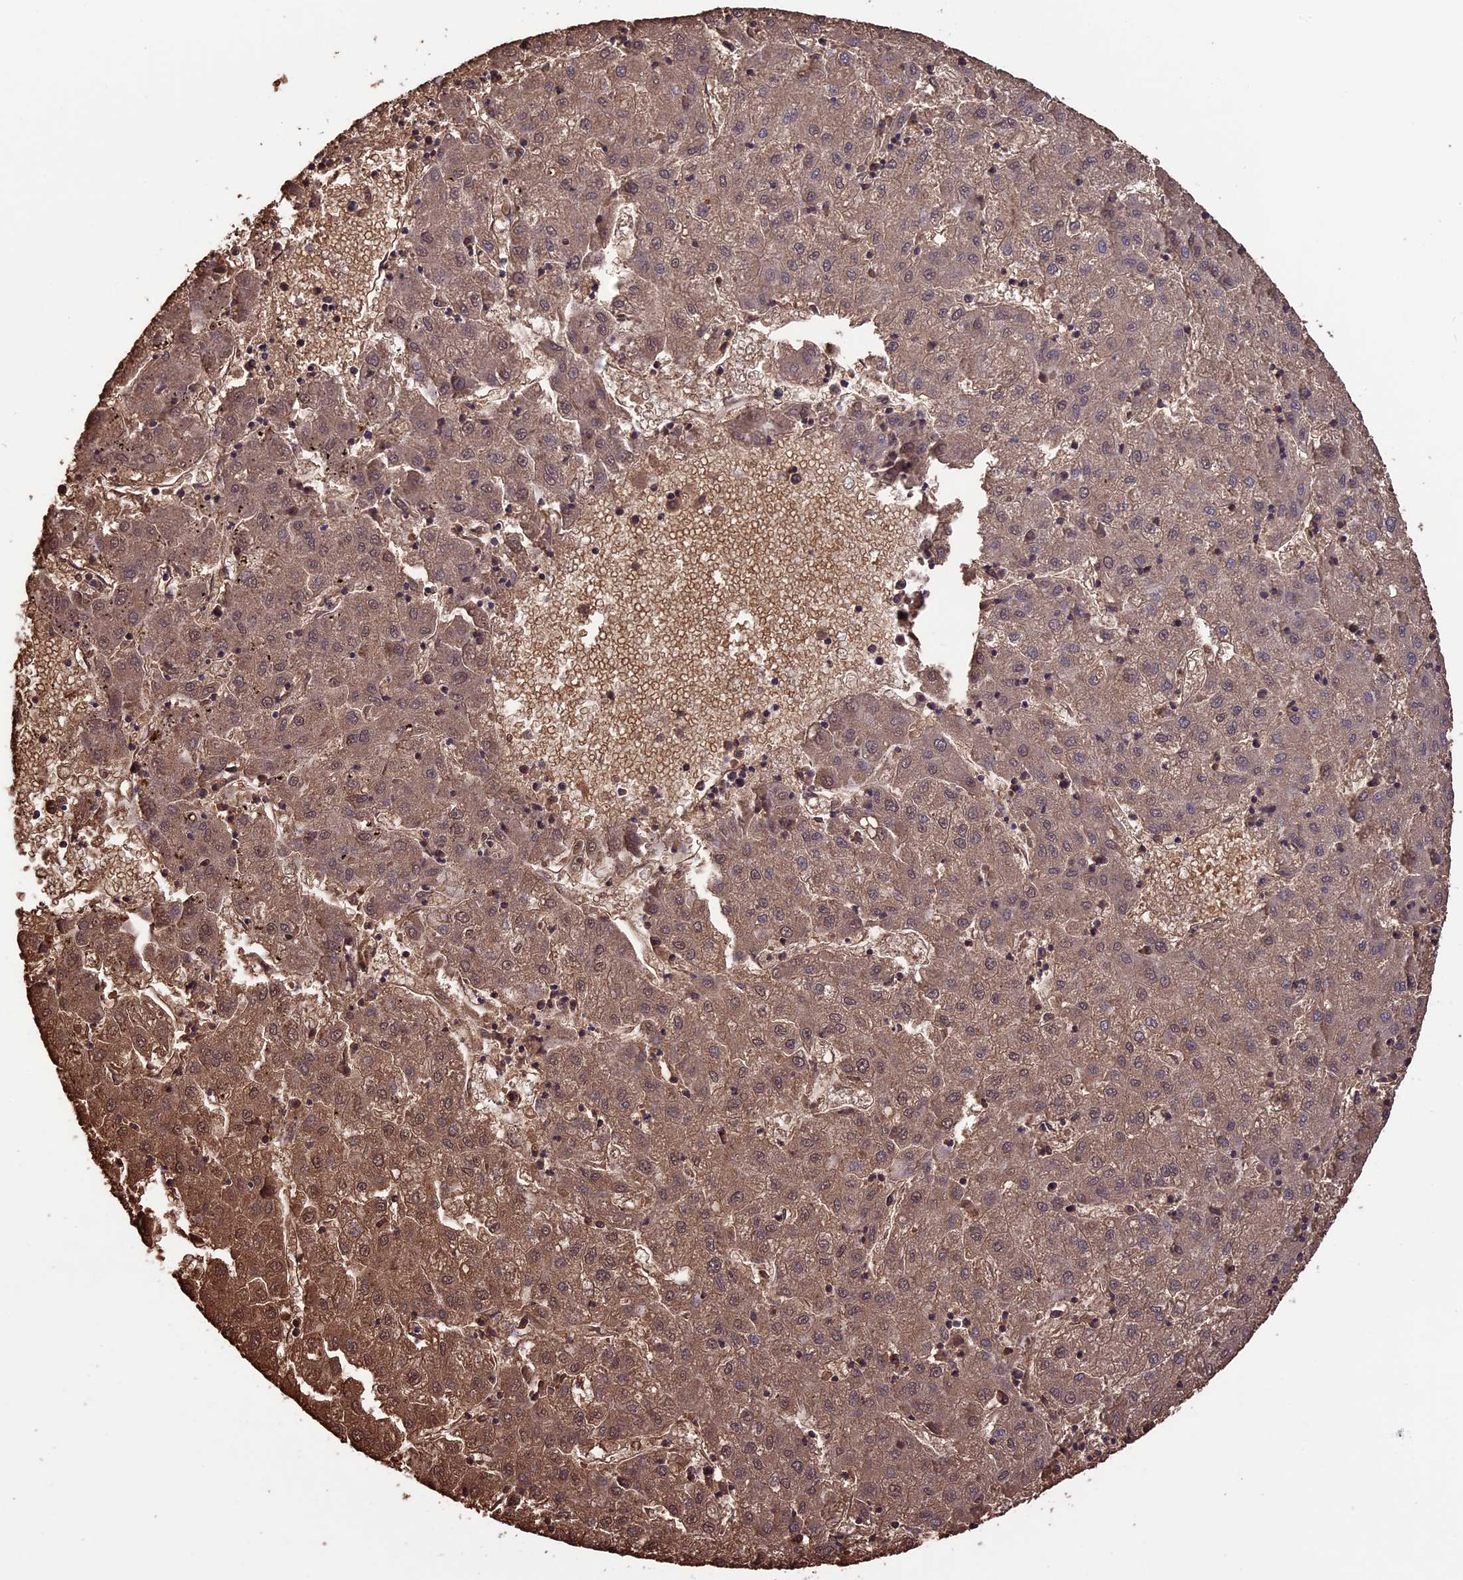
{"staining": {"intensity": "moderate", "quantity": ">75%", "location": "cytoplasmic/membranous,nuclear"}, "tissue": "liver cancer", "cell_type": "Tumor cells", "image_type": "cancer", "snomed": [{"axis": "morphology", "description": "Carcinoma, Hepatocellular, NOS"}, {"axis": "topography", "description": "Liver"}], "caption": "IHC of liver hepatocellular carcinoma exhibits medium levels of moderate cytoplasmic/membranous and nuclear staining in approximately >75% of tumor cells. The staining is performed using DAB brown chromogen to label protein expression. The nuclei are counter-stained blue using hematoxylin.", "gene": "MPHOSPH8", "patient": {"sex": "male", "age": 72}}